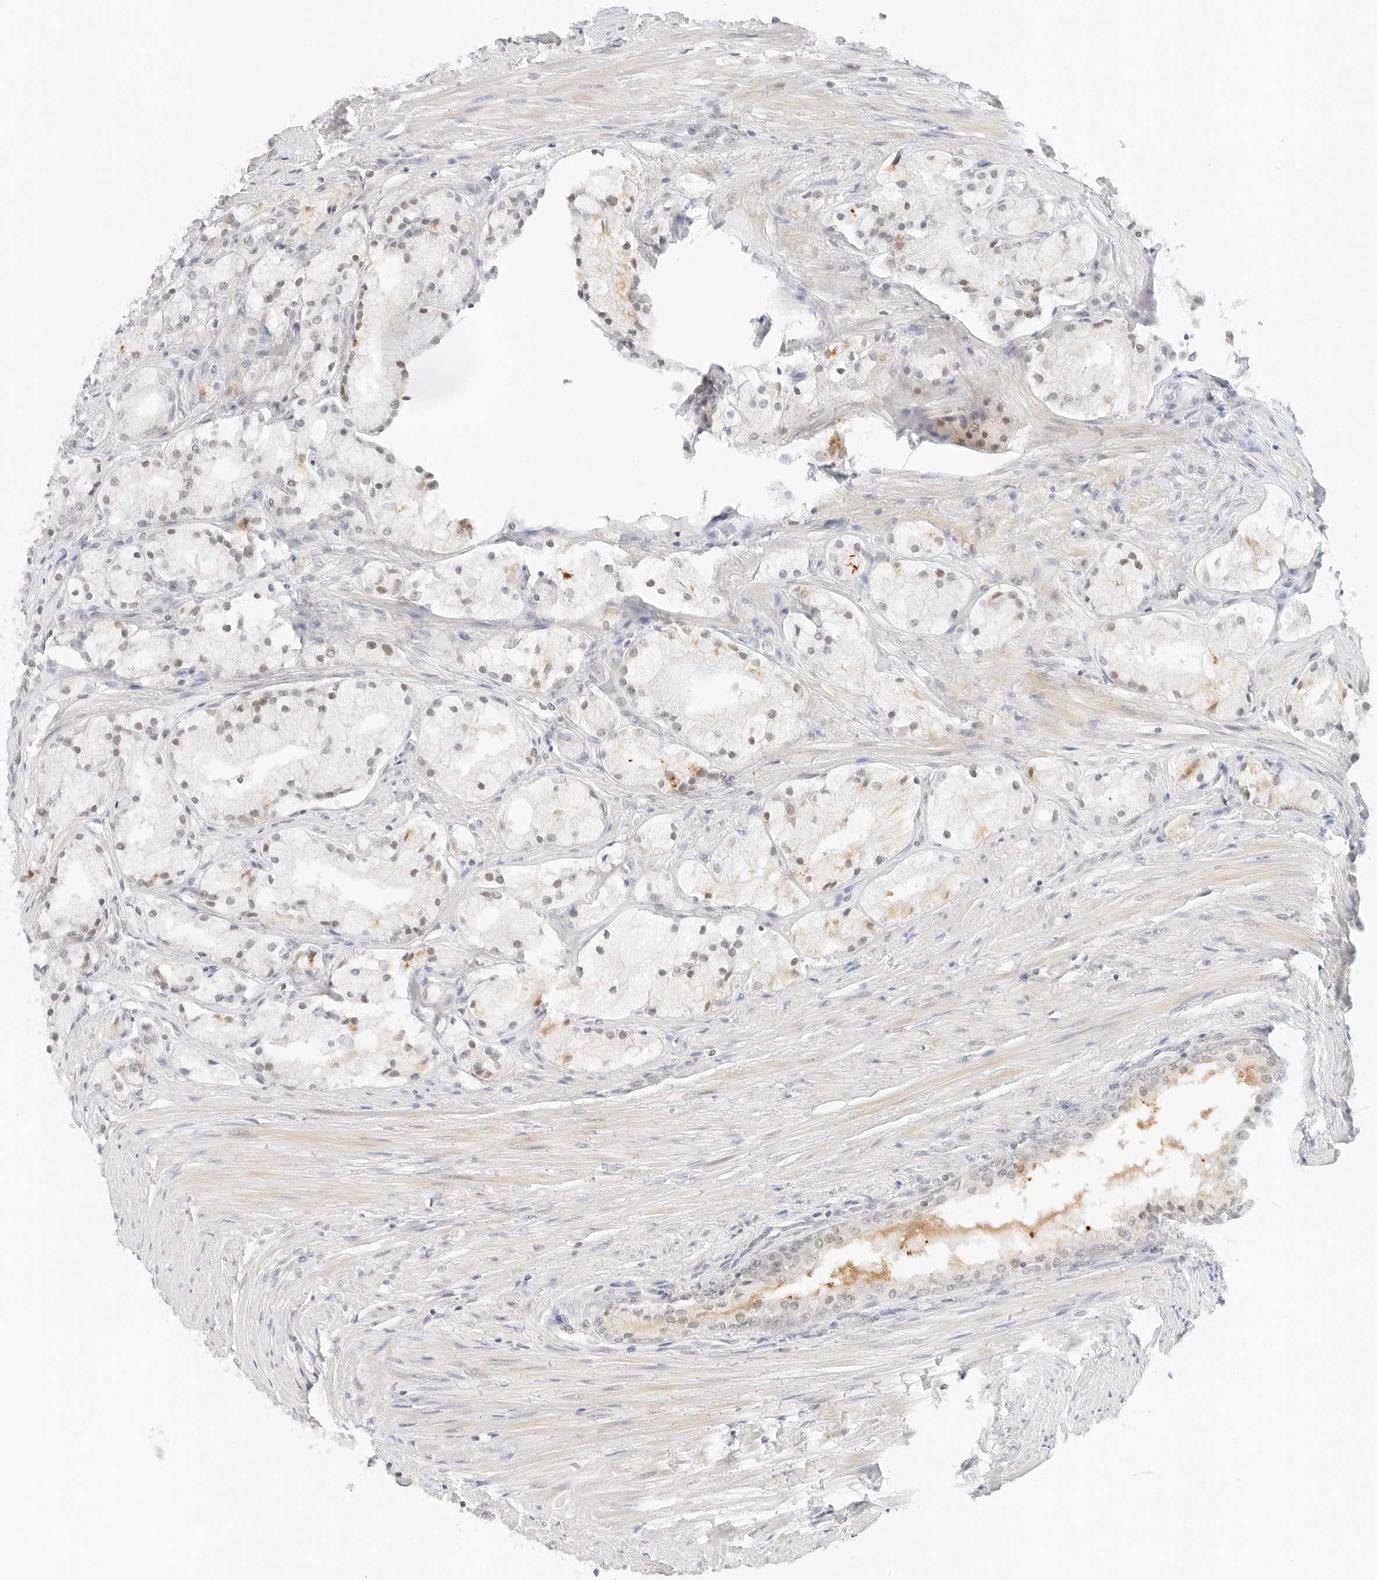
{"staining": {"intensity": "weak", "quantity": "<25%", "location": "nuclear"}, "tissue": "prostate cancer", "cell_type": "Tumor cells", "image_type": "cancer", "snomed": [{"axis": "morphology", "description": "Adenocarcinoma, High grade"}, {"axis": "topography", "description": "Prostate"}], "caption": "The micrograph demonstrates no significant staining in tumor cells of prostate adenocarcinoma (high-grade).", "gene": "NEO1", "patient": {"sex": "male", "age": 50}}